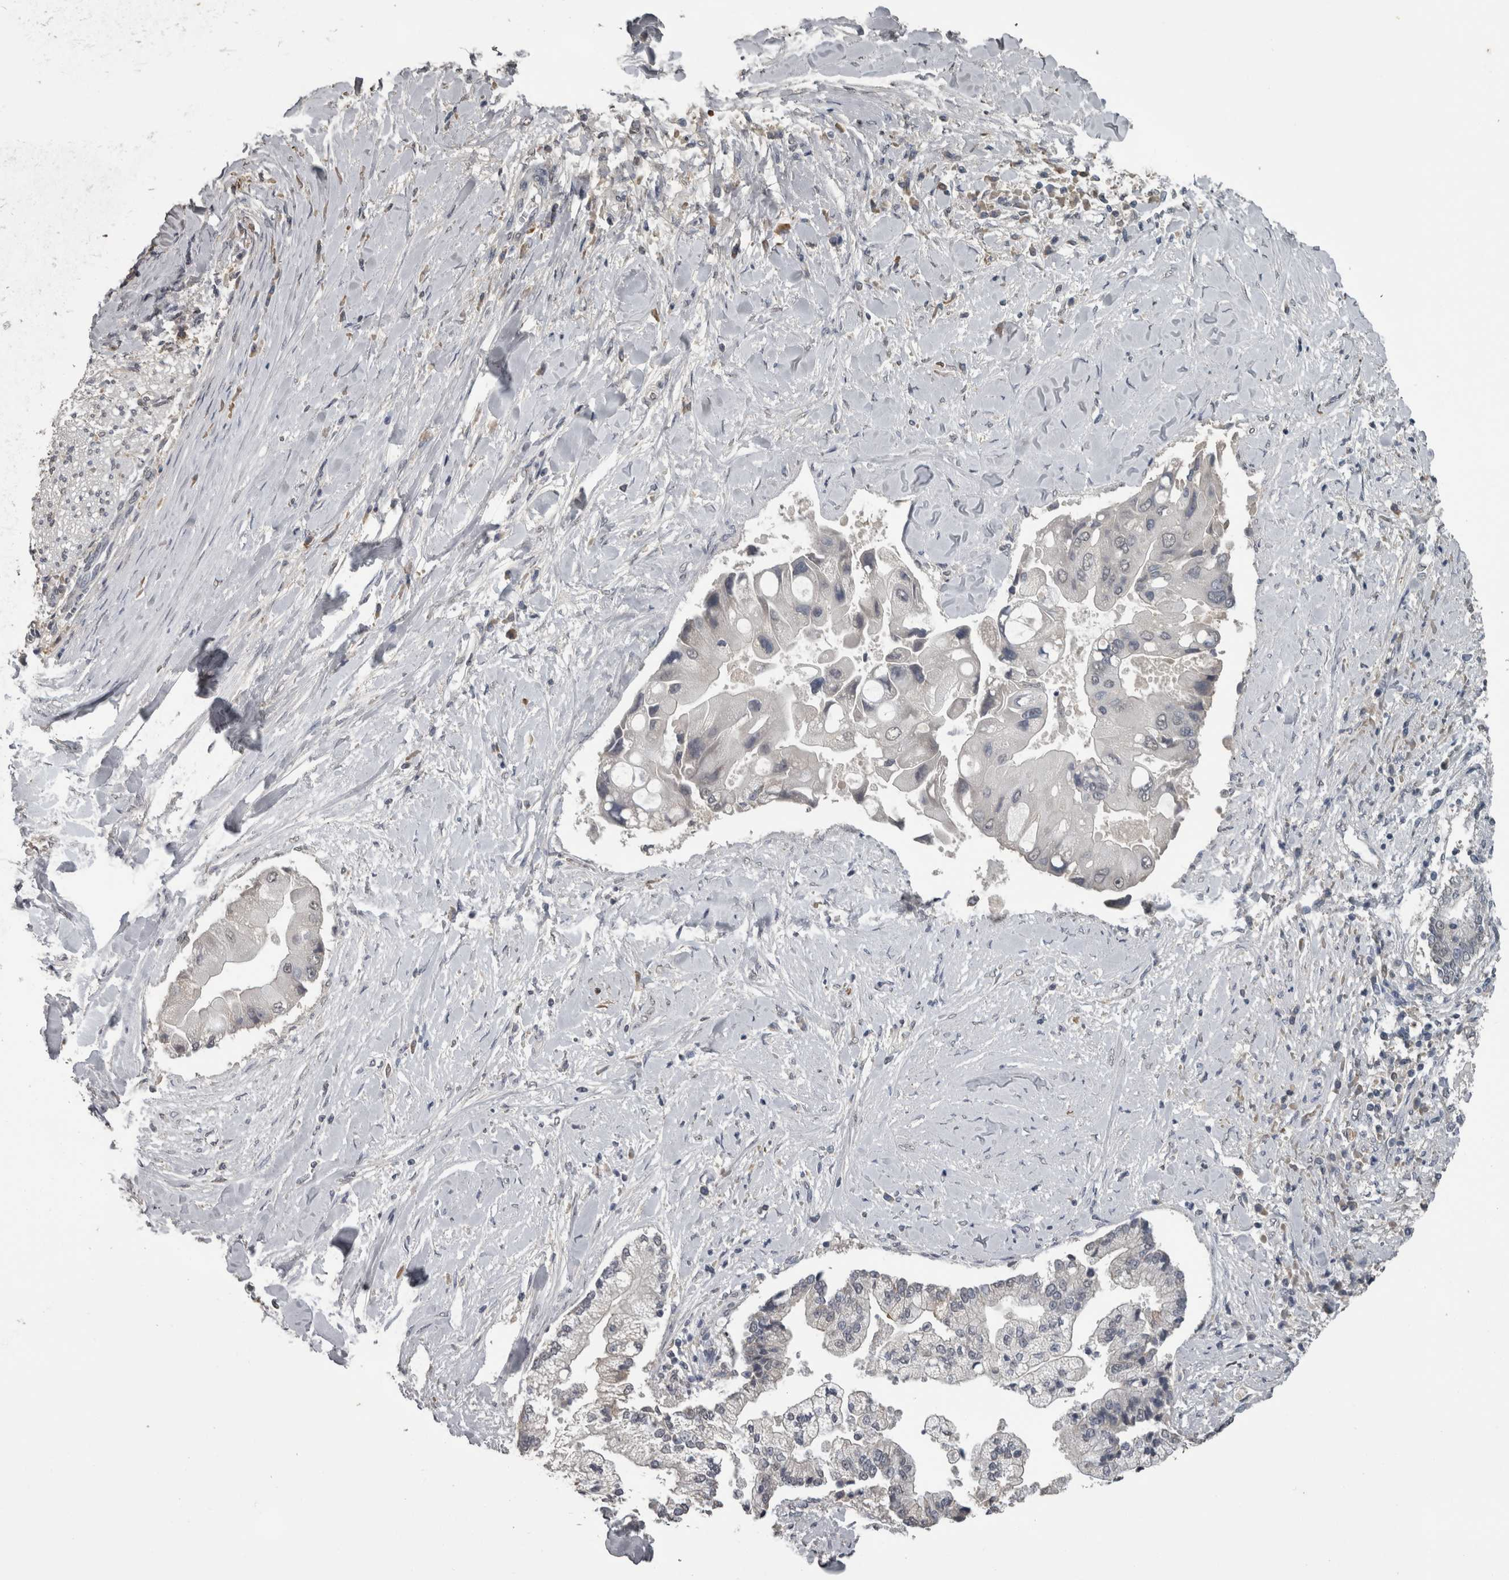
{"staining": {"intensity": "negative", "quantity": "none", "location": "none"}, "tissue": "liver cancer", "cell_type": "Tumor cells", "image_type": "cancer", "snomed": [{"axis": "morphology", "description": "Cholangiocarcinoma"}, {"axis": "topography", "description": "Liver"}], "caption": "This is an immunohistochemistry histopathology image of human liver cholangiocarcinoma. There is no expression in tumor cells.", "gene": "PIK3AP1", "patient": {"sex": "male", "age": 50}}